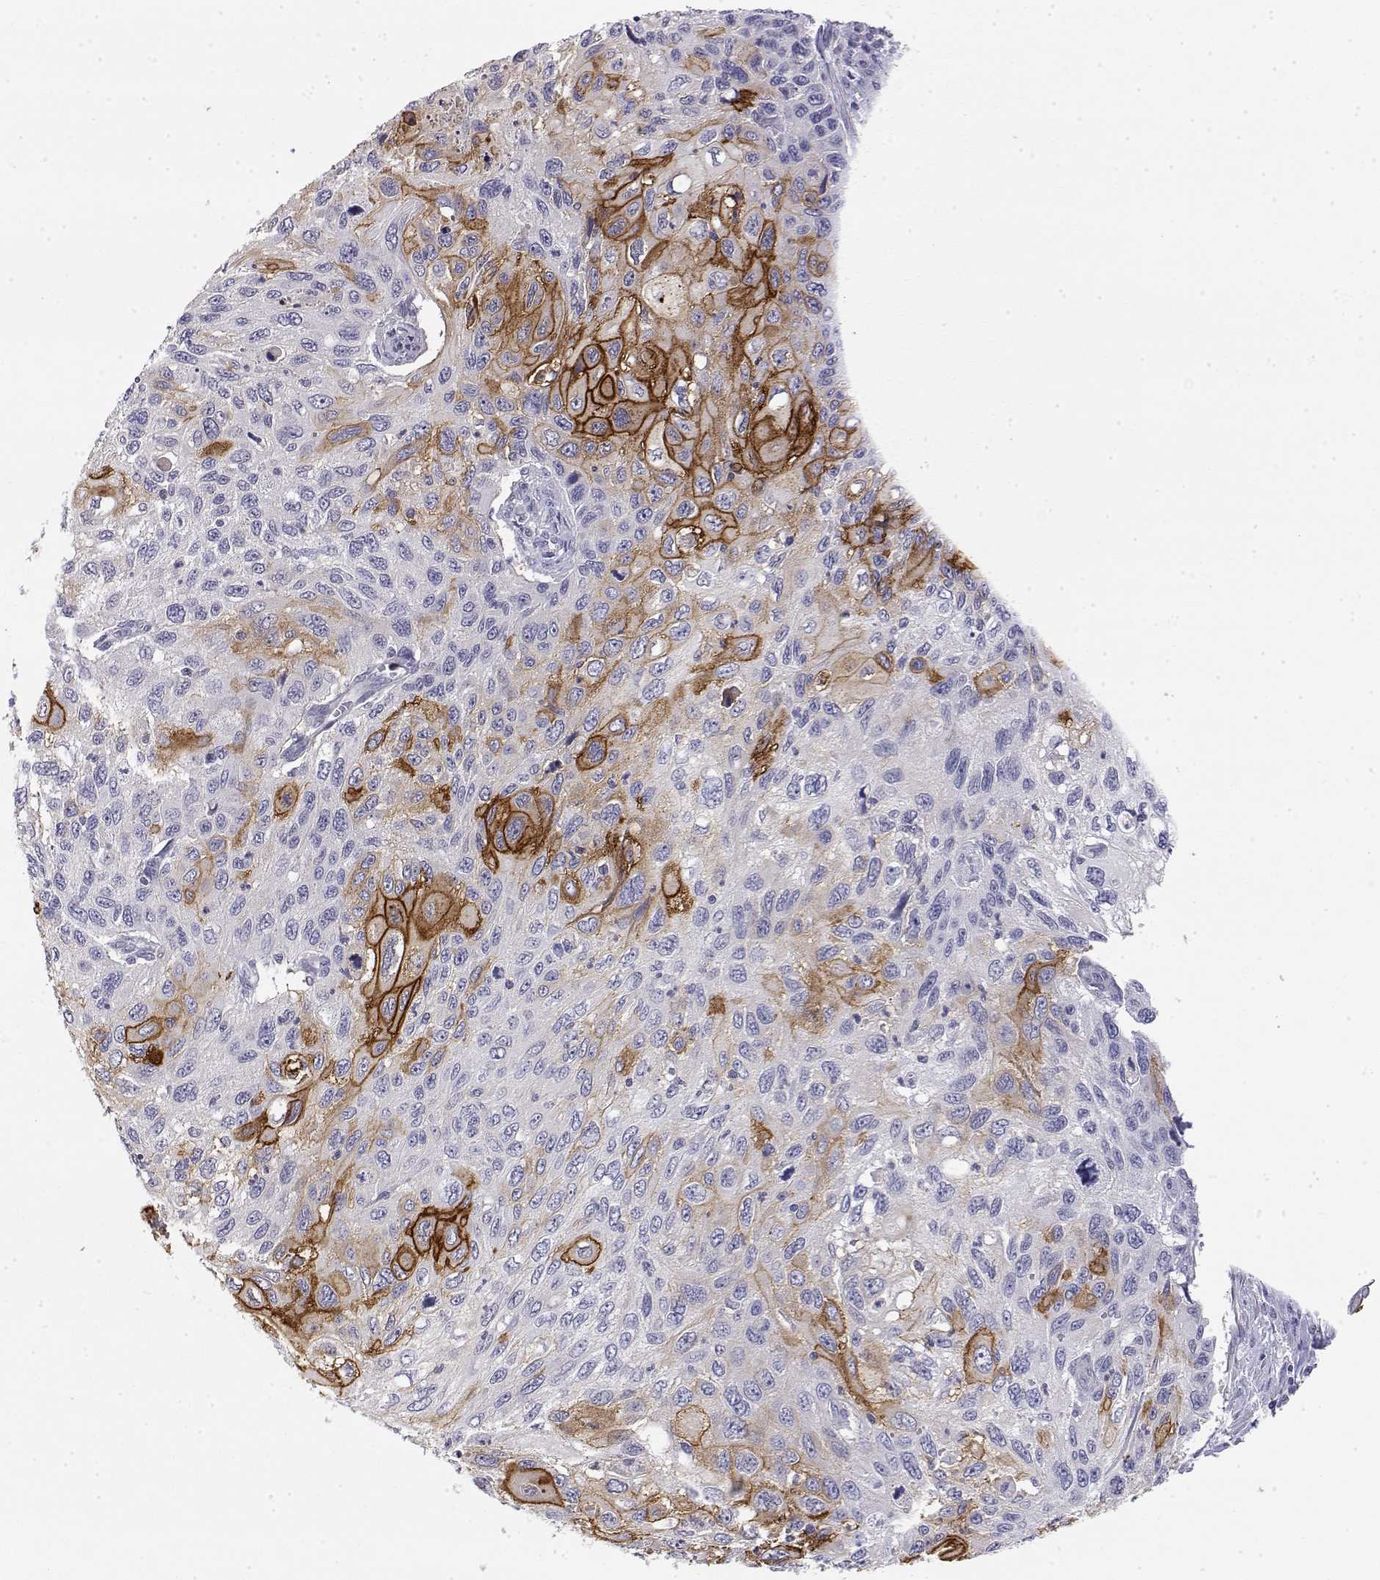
{"staining": {"intensity": "strong", "quantity": "<25%", "location": "cytoplasmic/membranous"}, "tissue": "cervical cancer", "cell_type": "Tumor cells", "image_type": "cancer", "snomed": [{"axis": "morphology", "description": "Squamous cell carcinoma, NOS"}, {"axis": "topography", "description": "Cervix"}], "caption": "The photomicrograph demonstrates a brown stain indicating the presence of a protein in the cytoplasmic/membranous of tumor cells in cervical squamous cell carcinoma.", "gene": "LY6D", "patient": {"sex": "female", "age": 70}}